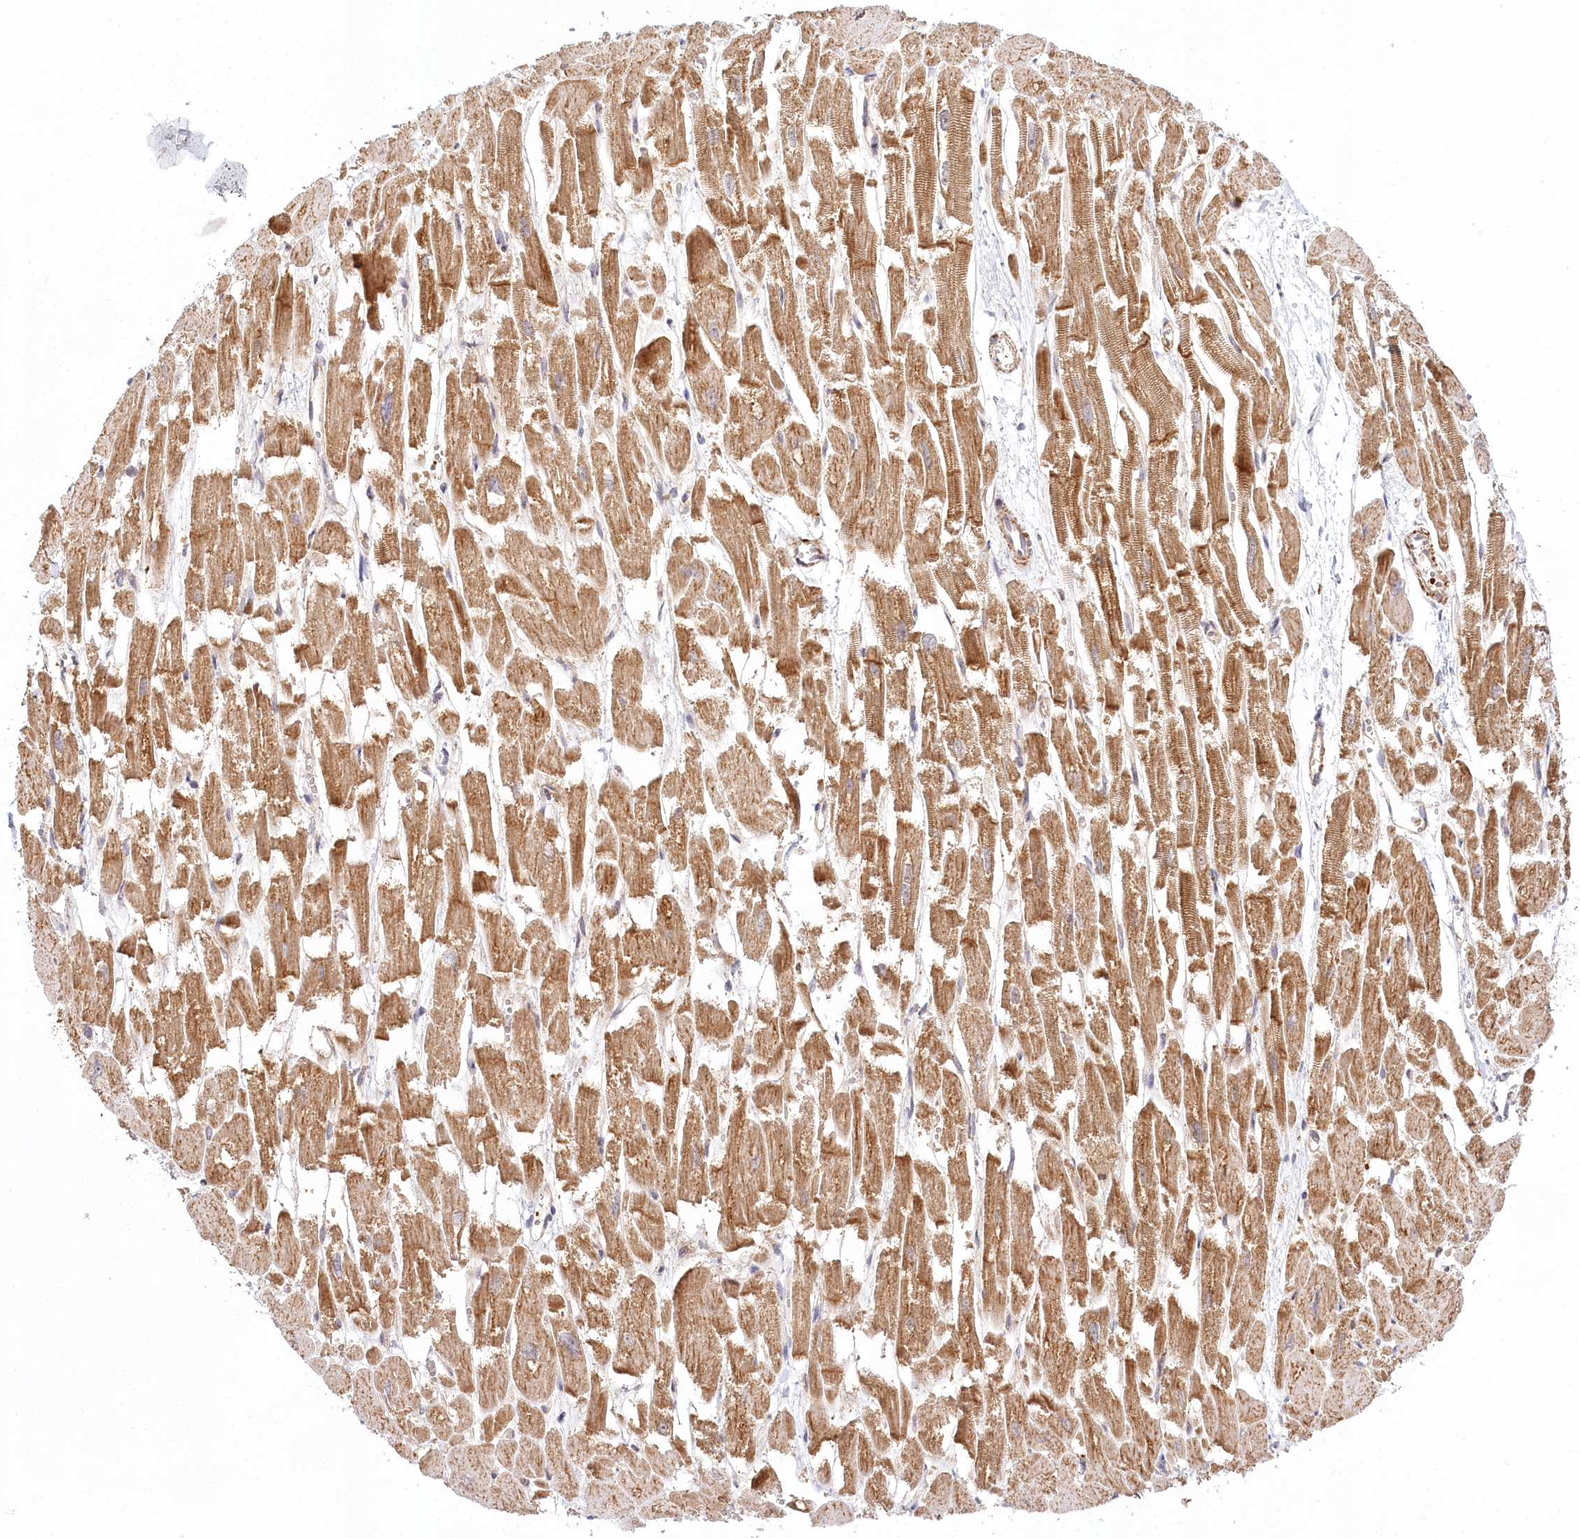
{"staining": {"intensity": "moderate", "quantity": ">75%", "location": "cytoplasmic/membranous"}, "tissue": "heart muscle", "cell_type": "Cardiomyocytes", "image_type": "normal", "snomed": [{"axis": "morphology", "description": "Normal tissue, NOS"}, {"axis": "topography", "description": "Heart"}], "caption": "Immunohistochemistry image of normal heart muscle stained for a protein (brown), which reveals medium levels of moderate cytoplasmic/membranous positivity in about >75% of cardiomyocytes.", "gene": "RTN4IP1", "patient": {"sex": "male", "age": 54}}